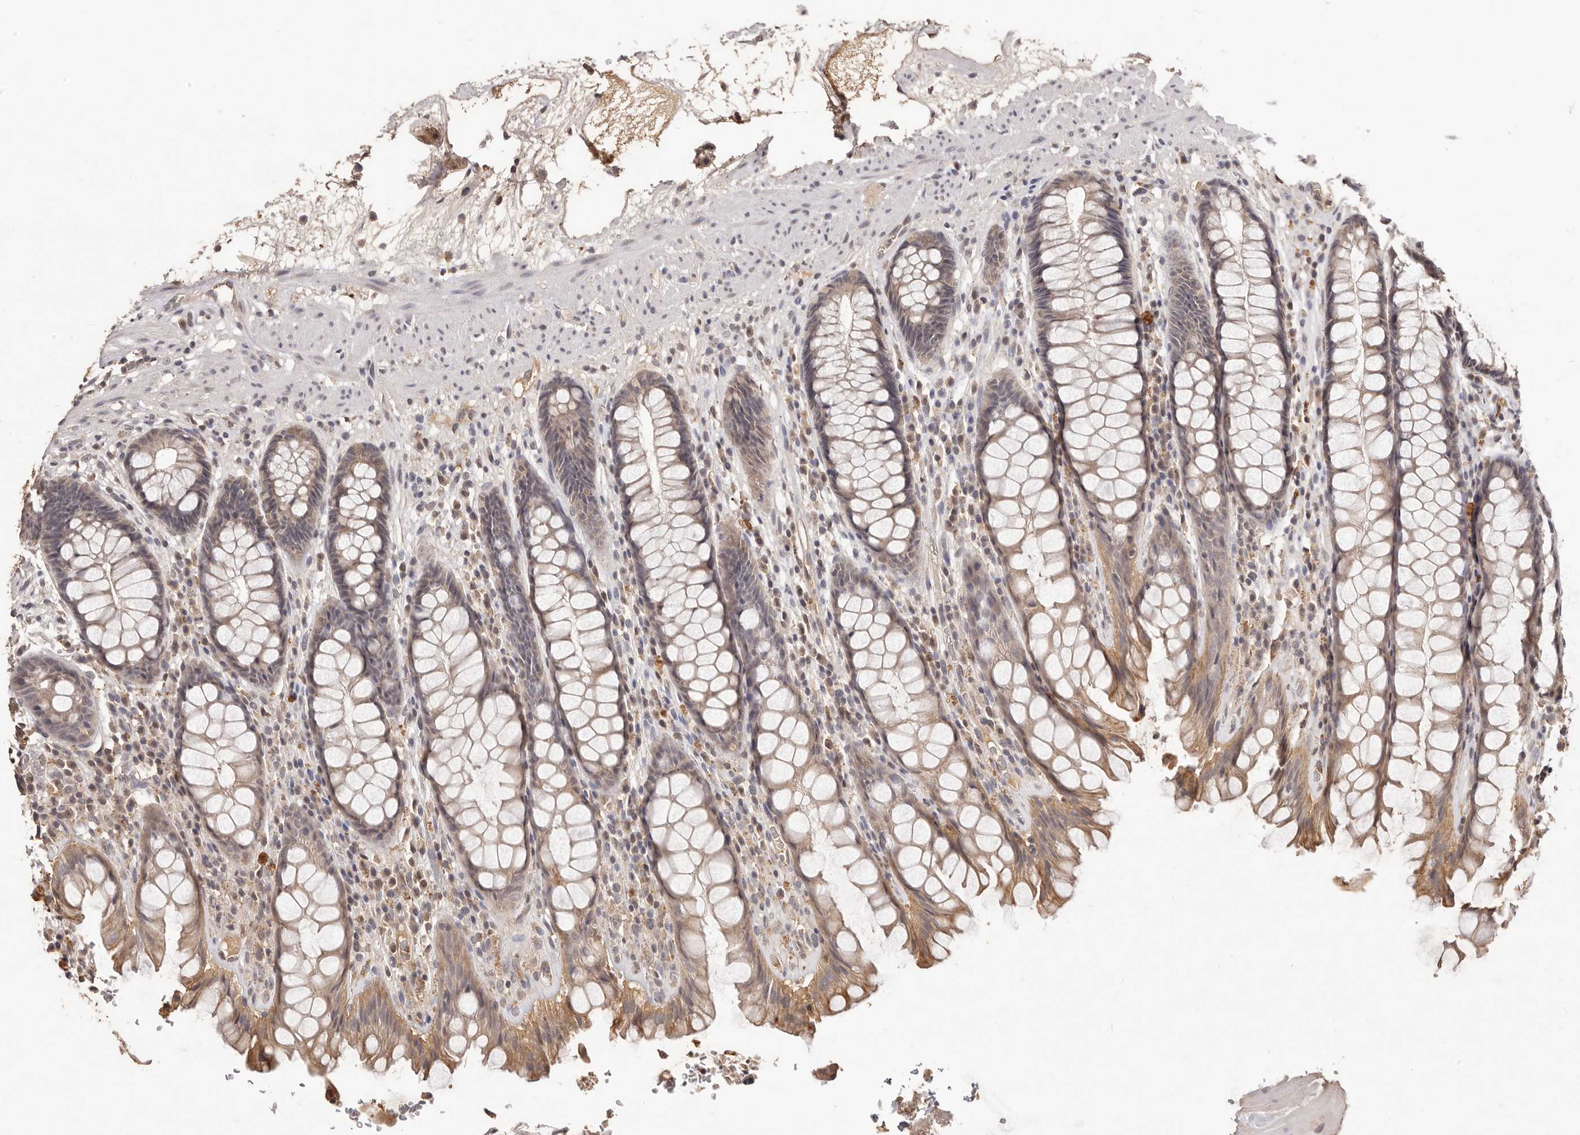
{"staining": {"intensity": "moderate", "quantity": "25%-75%", "location": "cytoplasmic/membranous,nuclear"}, "tissue": "rectum", "cell_type": "Glandular cells", "image_type": "normal", "snomed": [{"axis": "morphology", "description": "Normal tissue, NOS"}, {"axis": "topography", "description": "Rectum"}], "caption": "Protein expression by immunohistochemistry shows moderate cytoplasmic/membranous,nuclear staining in about 25%-75% of glandular cells in normal rectum.", "gene": "TSPAN13", "patient": {"sex": "male", "age": 64}}